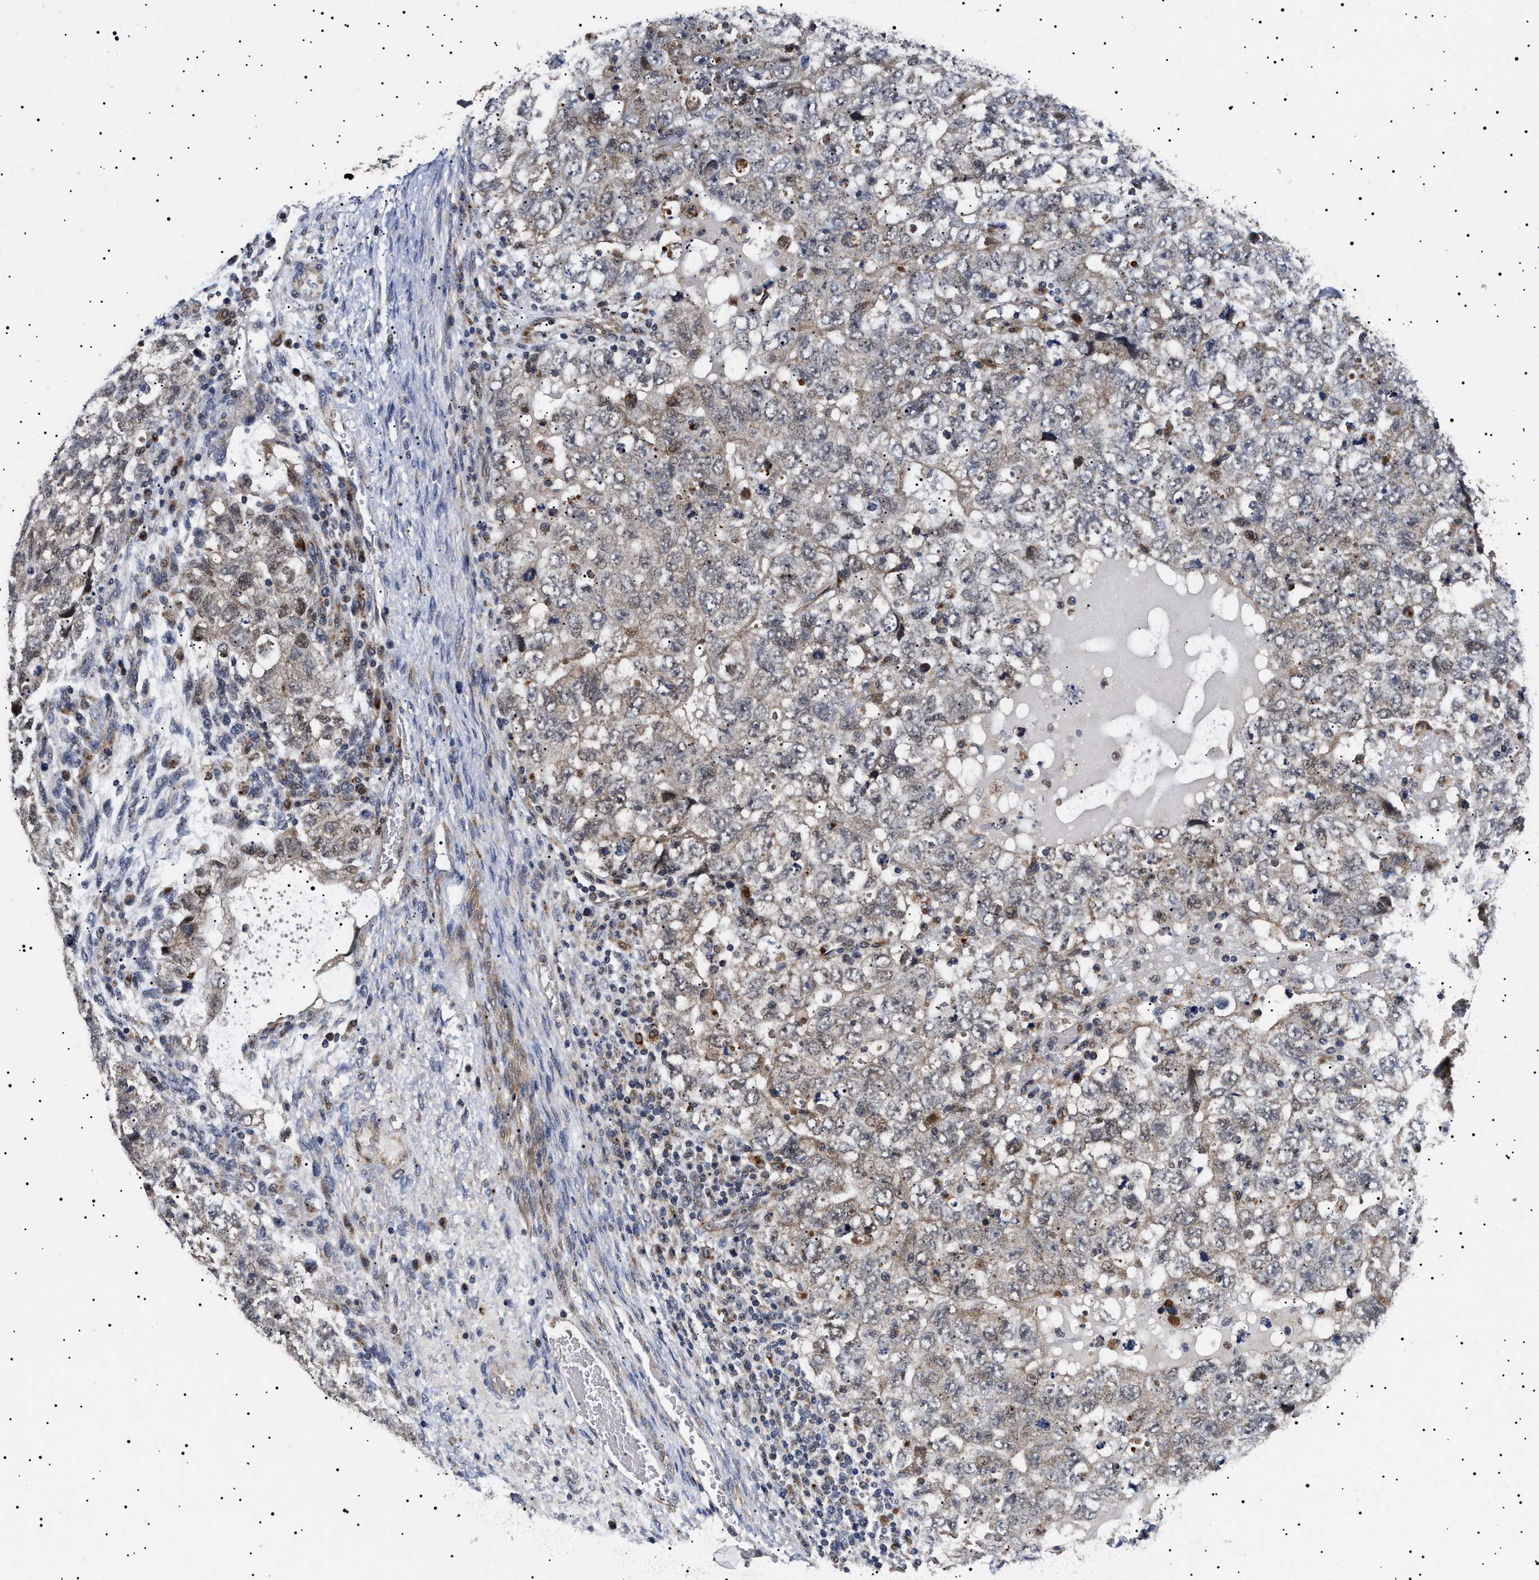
{"staining": {"intensity": "negative", "quantity": "none", "location": "none"}, "tissue": "testis cancer", "cell_type": "Tumor cells", "image_type": "cancer", "snomed": [{"axis": "morphology", "description": "Carcinoma, Embryonal, NOS"}, {"axis": "topography", "description": "Testis"}], "caption": "Photomicrograph shows no protein expression in tumor cells of testis cancer tissue.", "gene": "RAB34", "patient": {"sex": "male", "age": 36}}